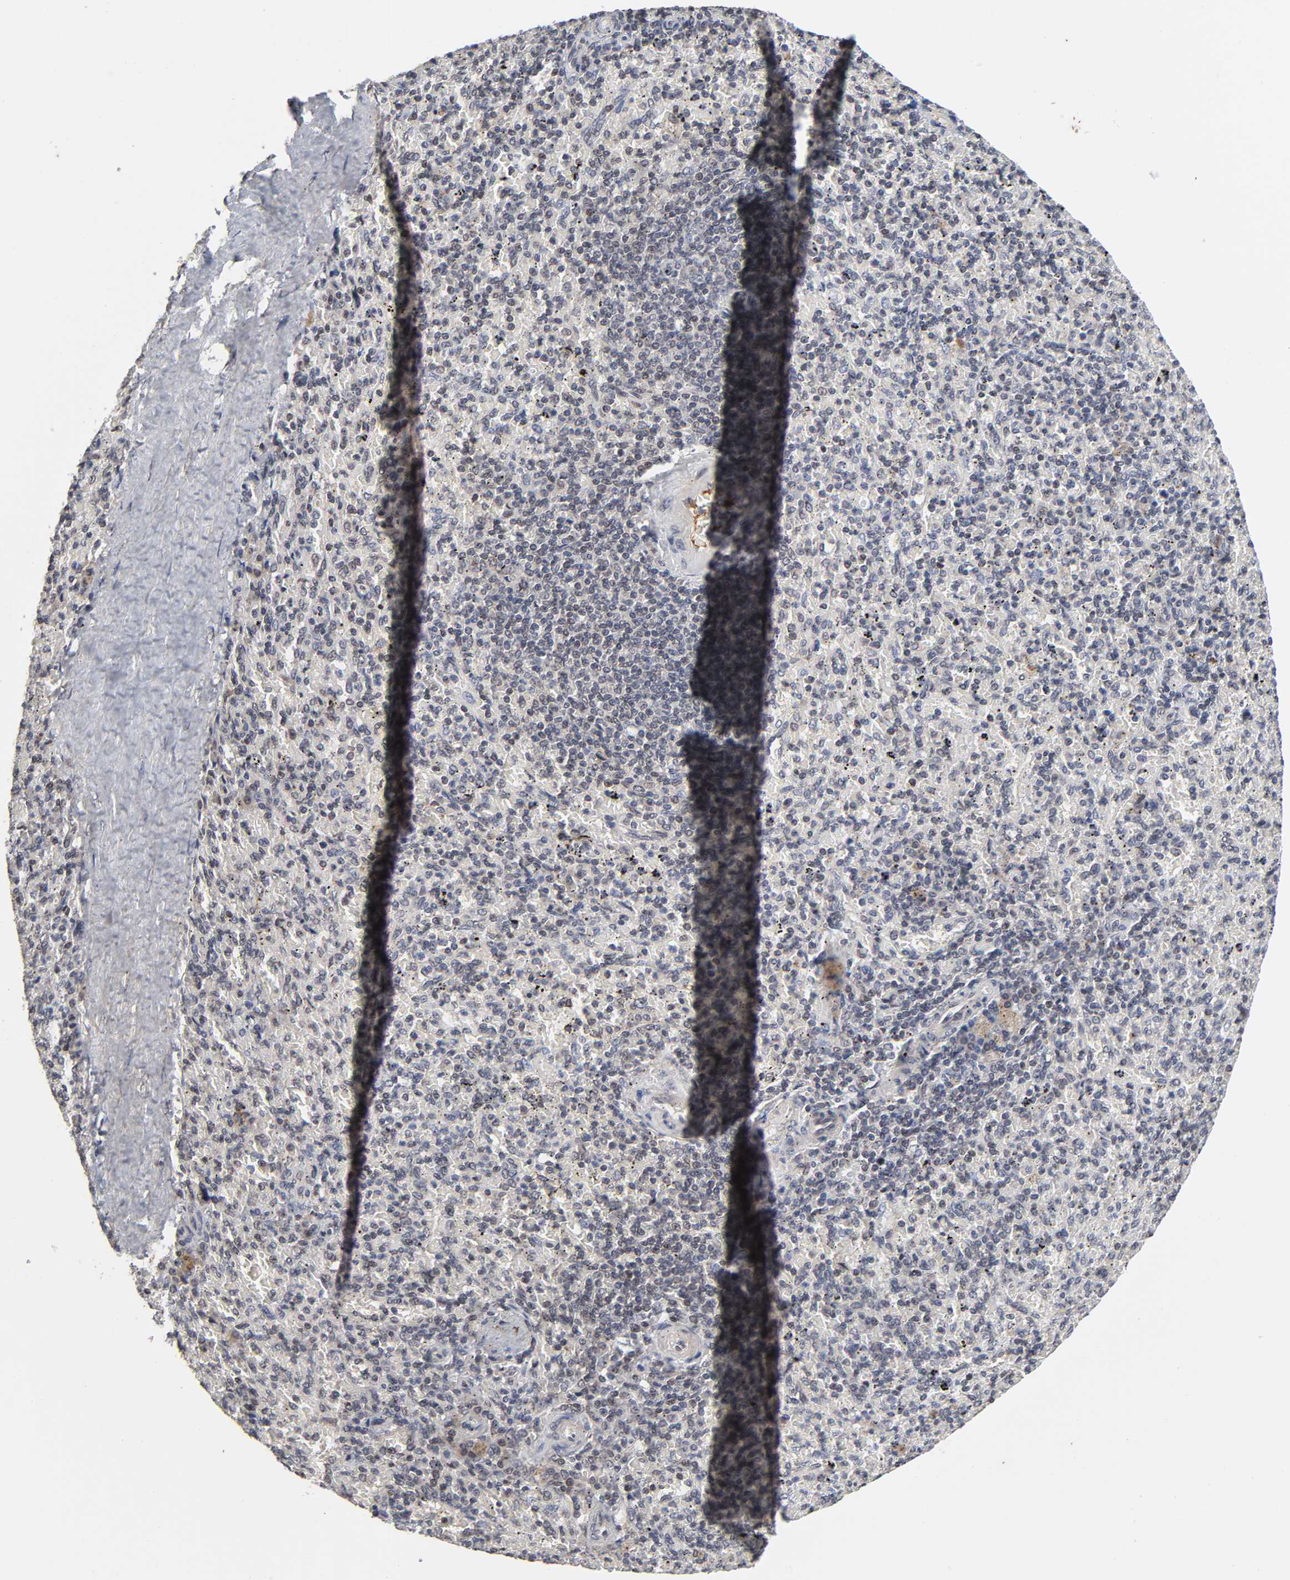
{"staining": {"intensity": "weak", "quantity": "25%-75%", "location": "cytoplasmic/membranous,nuclear"}, "tissue": "spleen", "cell_type": "Cells in red pulp", "image_type": "normal", "snomed": [{"axis": "morphology", "description": "Normal tissue, NOS"}, {"axis": "topography", "description": "Spleen"}], "caption": "Immunohistochemical staining of normal spleen exhibits low levels of weak cytoplasmic/membranous,nuclear positivity in approximately 25%-75% of cells in red pulp.", "gene": "CPN2", "patient": {"sex": "female", "age": 43}}